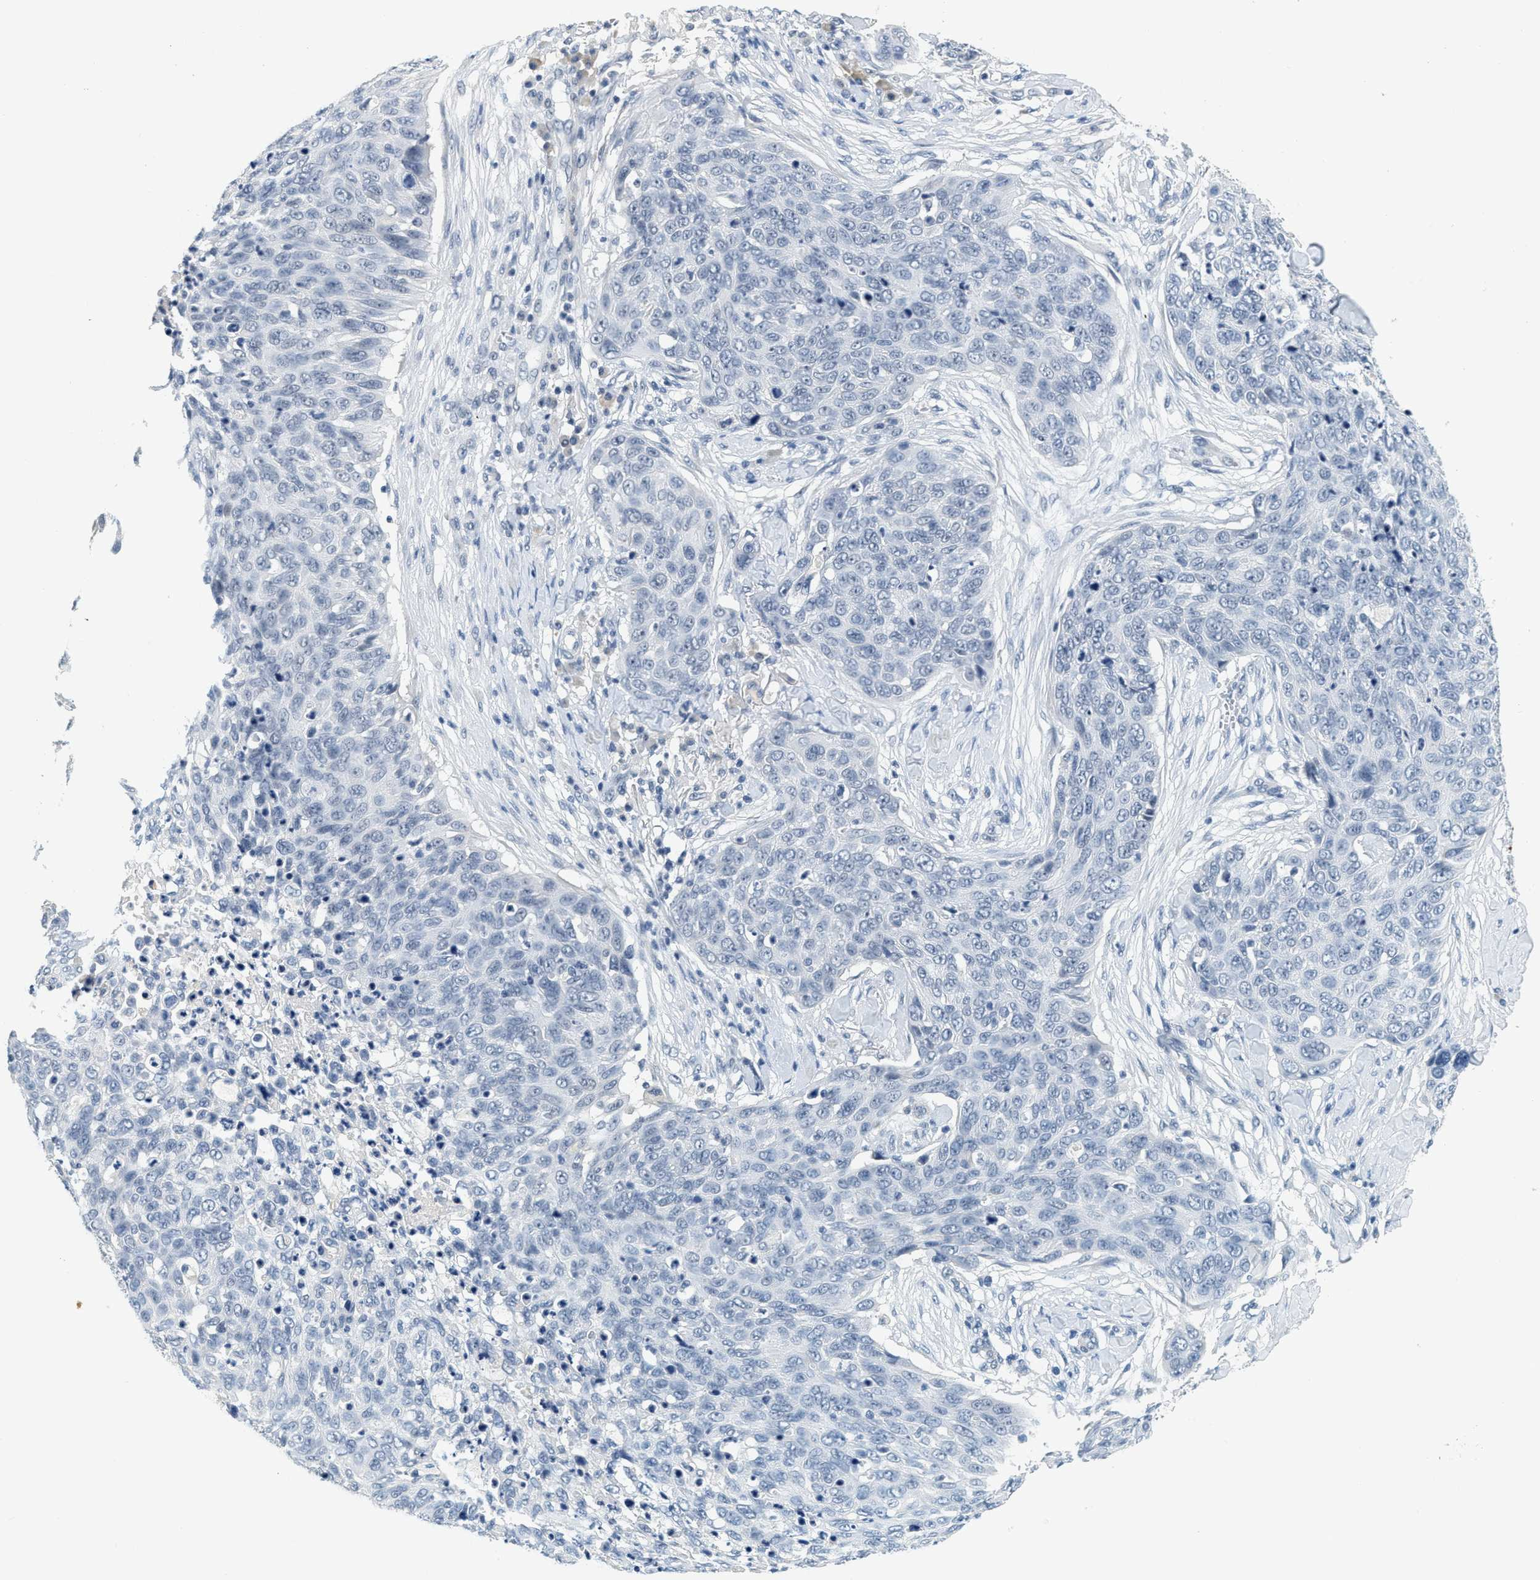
{"staining": {"intensity": "negative", "quantity": "none", "location": "none"}, "tissue": "skin cancer", "cell_type": "Tumor cells", "image_type": "cancer", "snomed": [{"axis": "morphology", "description": "Squamous cell carcinoma in situ, NOS"}, {"axis": "morphology", "description": "Squamous cell carcinoma, NOS"}, {"axis": "topography", "description": "Skin"}], "caption": "This micrograph is of skin cancer stained with immunohistochemistry (IHC) to label a protein in brown with the nuclei are counter-stained blue. There is no expression in tumor cells.", "gene": "MZF1", "patient": {"sex": "male", "age": 93}}